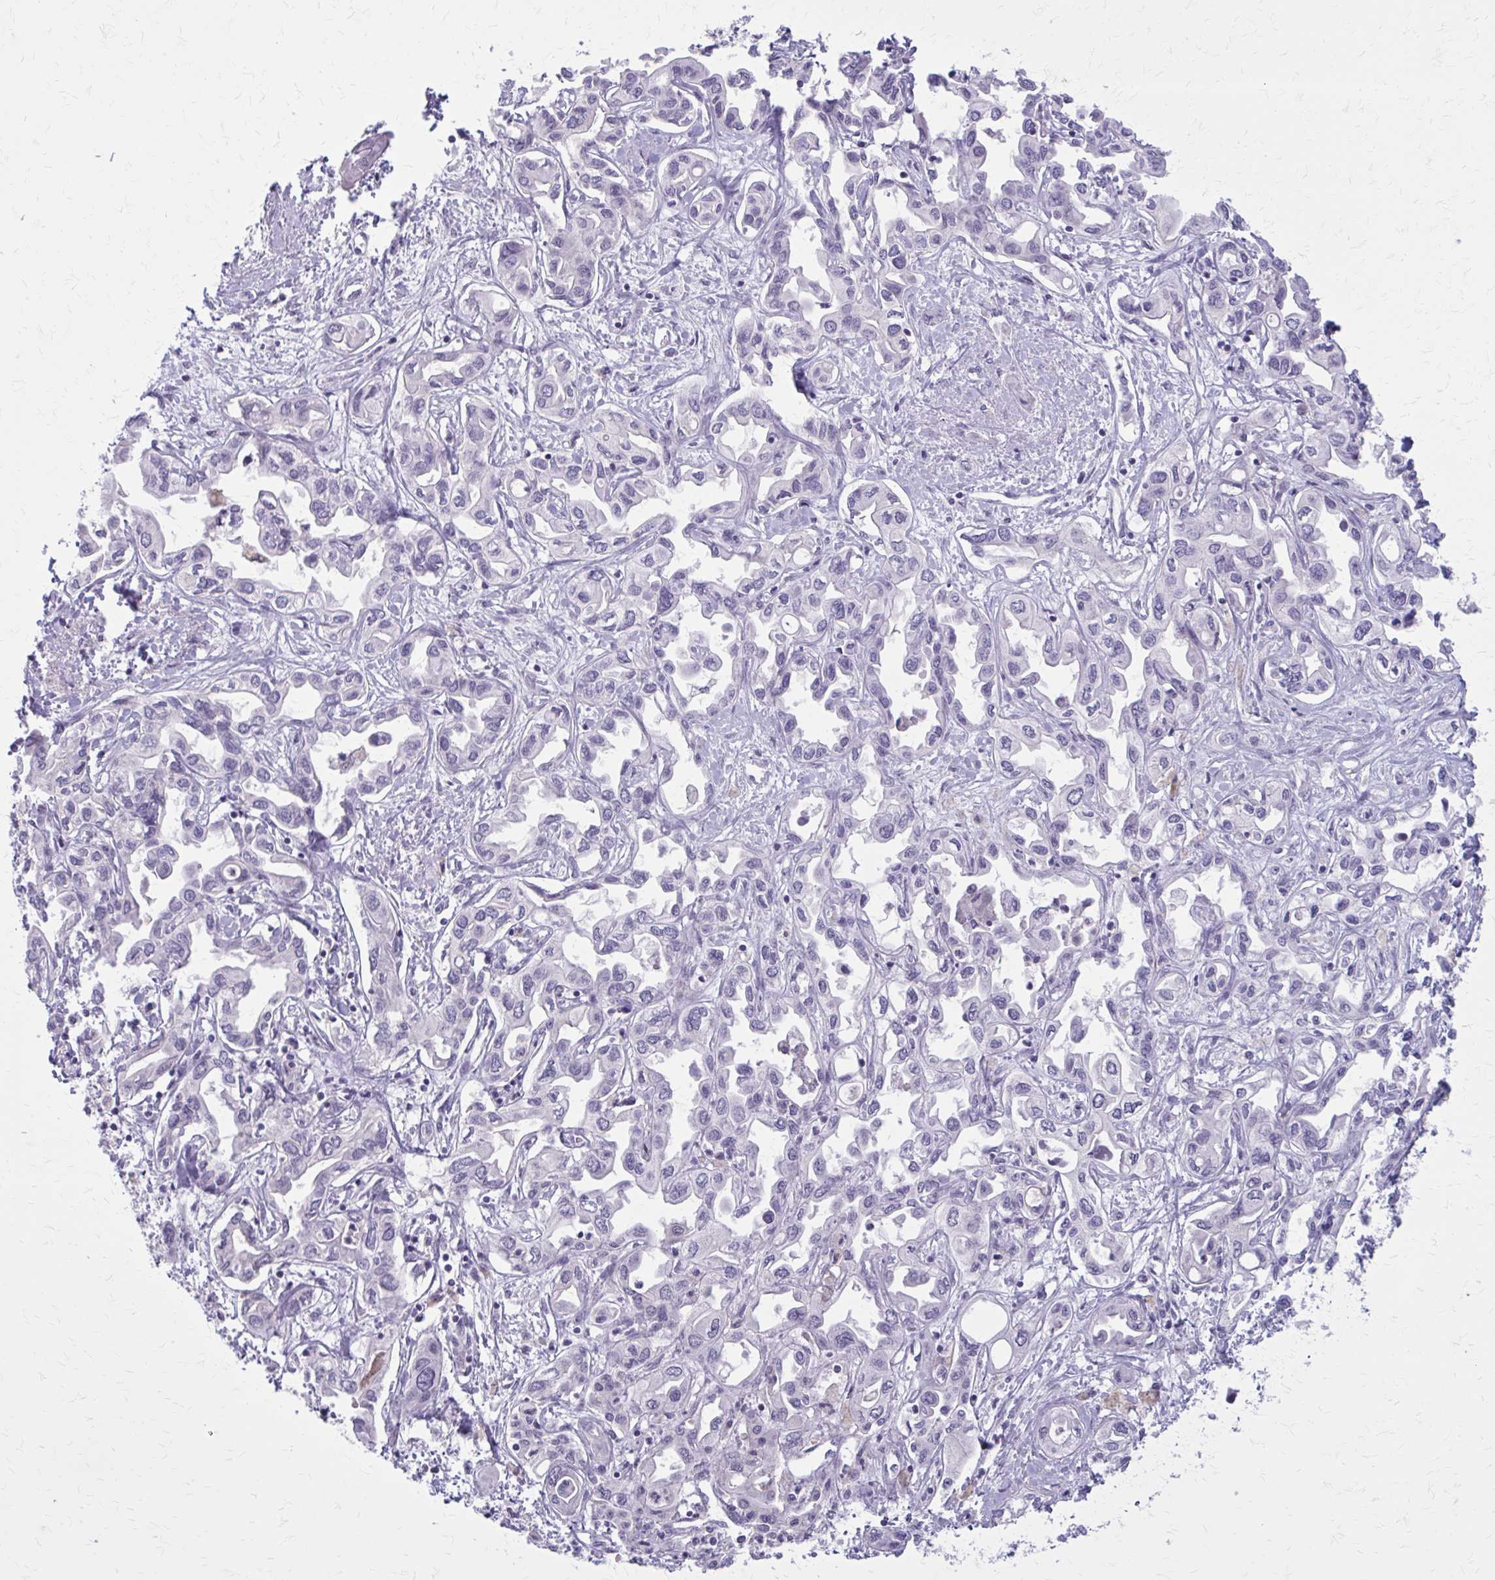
{"staining": {"intensity": "negative", "quantity": "none", "location": "none"}, "tissue": "liver cancer", "cell_type": "Tumor cells", "image_type": "cancer", "snomed": [{"axis": "morphology", "description": "Cholangiocarcinoma"}, {"axis": "topography", "description": "Liver"}], "caption": "This is an IHC histopathology image of human liver cancer. There is no expression in tumor cells.", "gene": "OR4A47", "patient": {"sex": "female", "age": 64}}